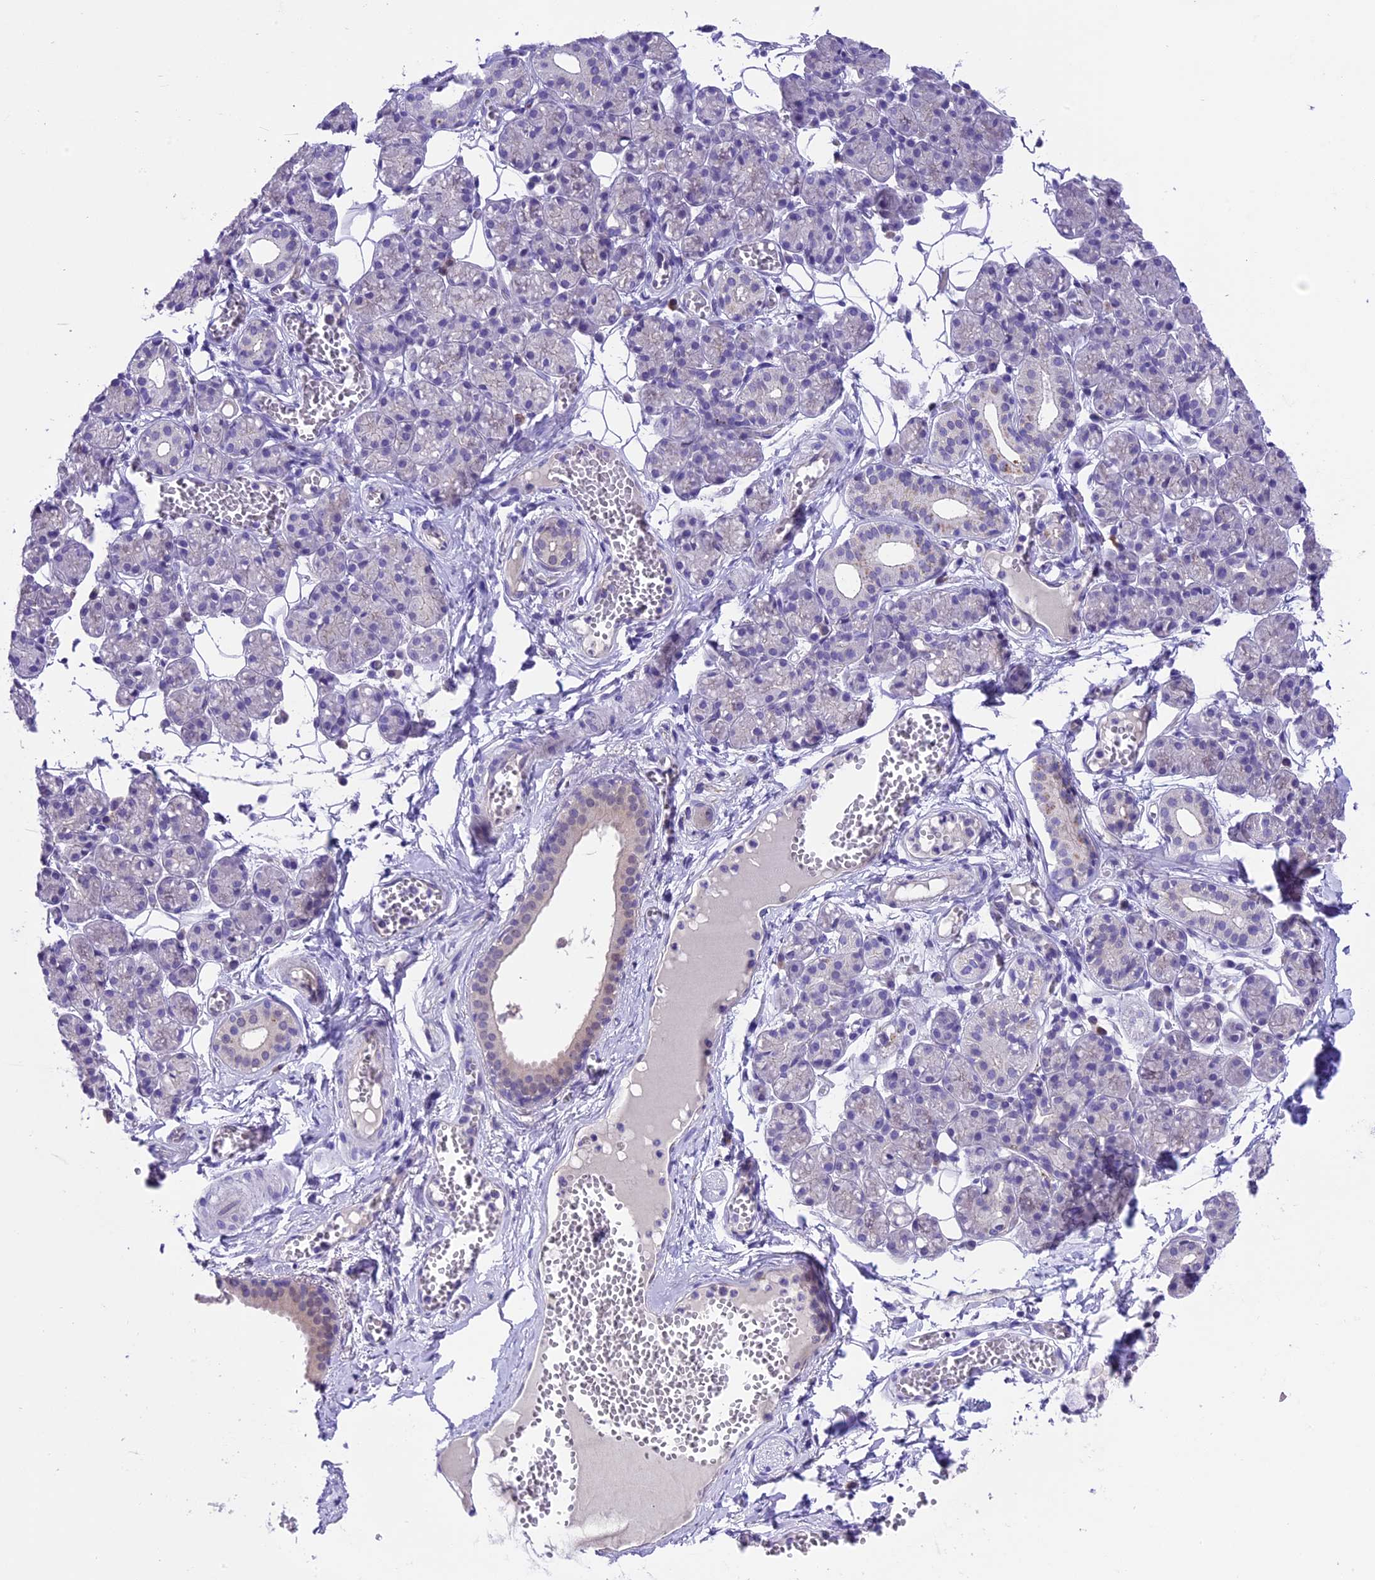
{"staining": {"intensity": "moderate", "quantity": "<25%", "location": "cytoplasmic/membranous,nuclear"}, "tissue": "salivary gland", "cell_type": "Glandular cells", "image_type": "normal", "snomed": [{"axis": "morphology", "description": "Normal tissue, NOS"}, {"axis": "topography", "description": "Salivary gland"}], "caption": "An immunohistochemistry (IHC) photomicrograph of benign tissue is shown. Protein staining in brown highlights moderate cytoplasmic/membranous,nuclear positivity in salivary gland within glandular cells. Using DAB (brown) and hematoxylin (blue) stains, captured at high magnification using brightfield microscopy.", "gene": "PRR15", "patient": {"sex": "male", "age": 63}}